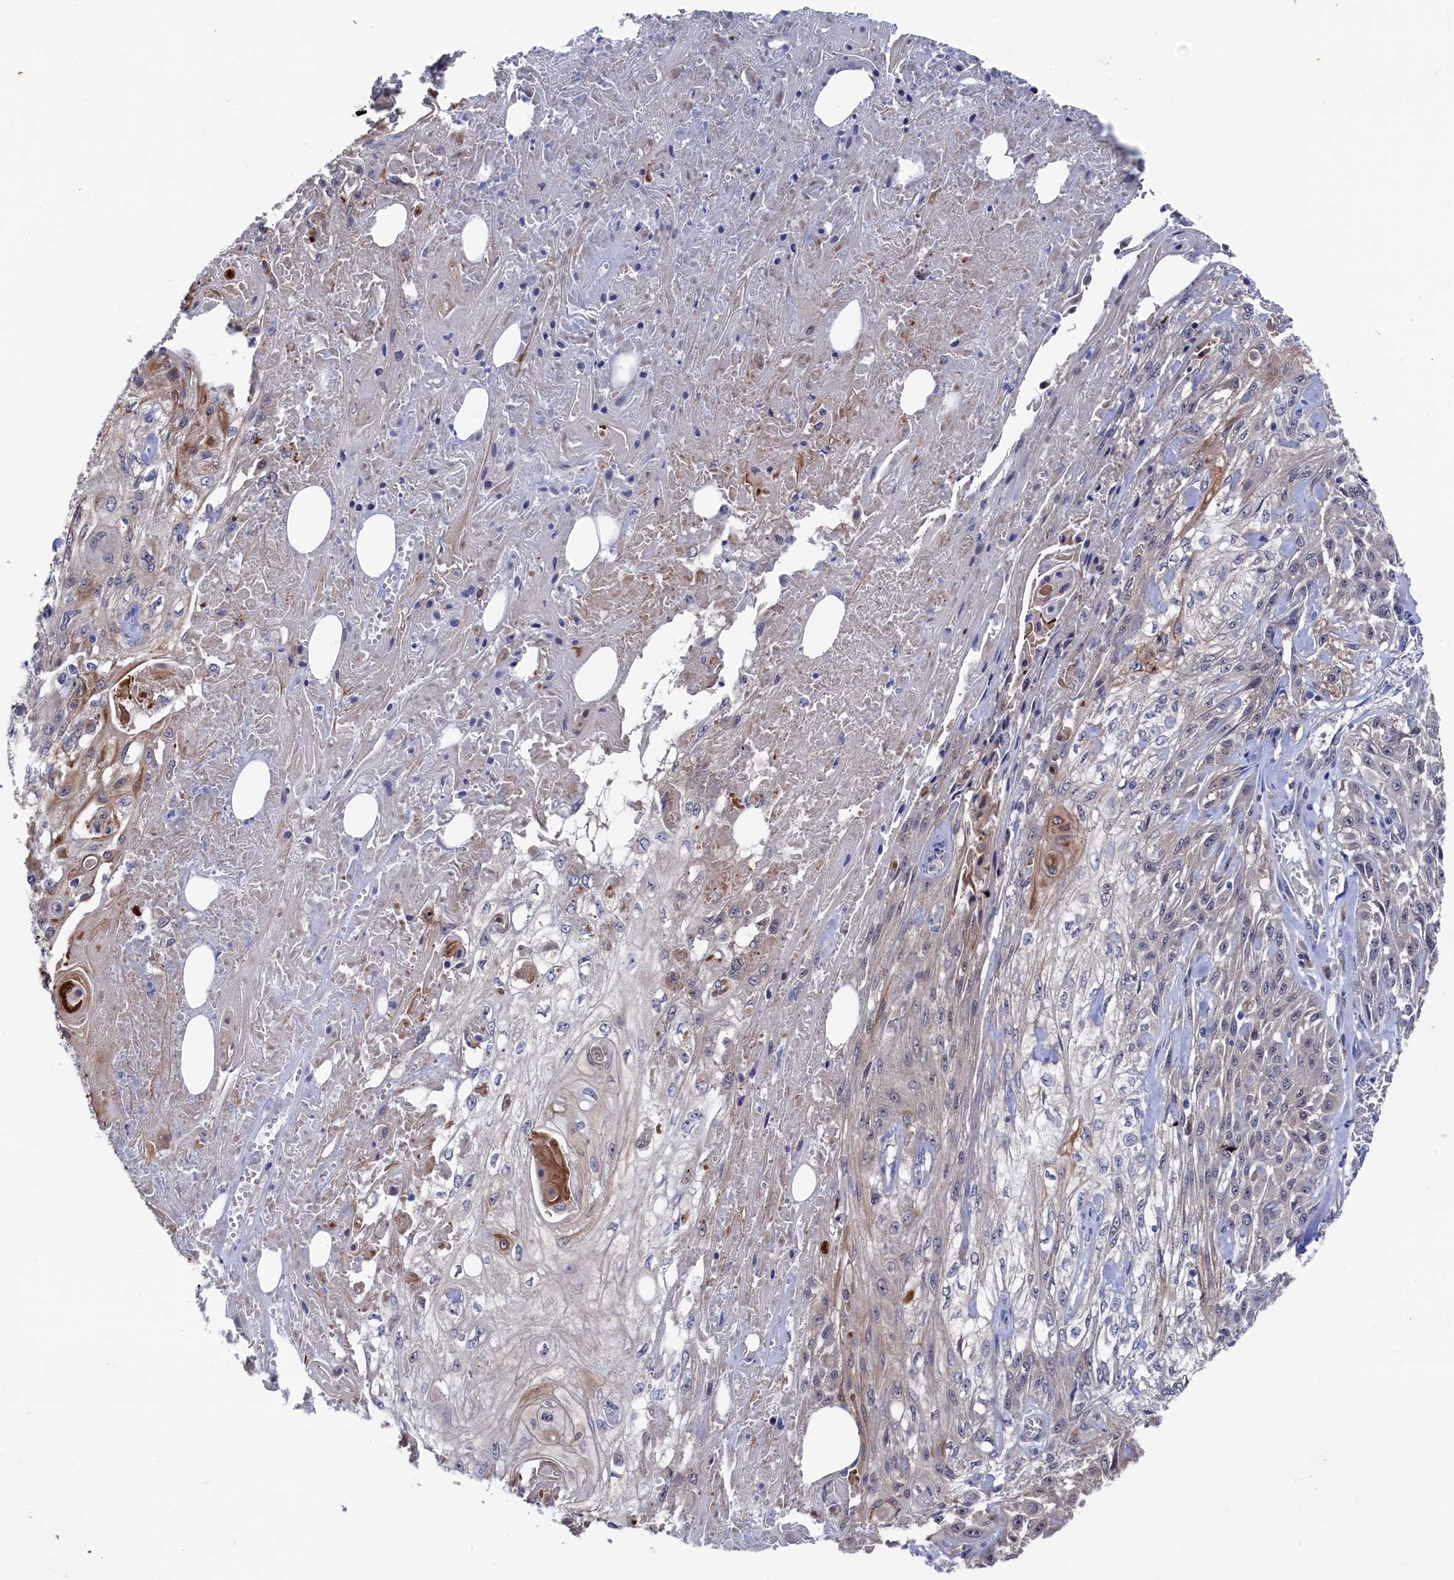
{"staining": {"intensity": "weak", "quantity": "25%-75%", "location": "cytoplasmic/membranous,nuclear"}, "tissue": "skin cancer", "cell_type": "Tumor cells", "image_type": "cancer", "snomed": [{"axis": "morphology", "description": "Squamous cell carcinoma, NOS"}, {"axis": "morphology", "description": "Squamous cell carcinoma, metastatic, NOS"}, {"axis": "topography", "description": "Skin"}, {"axis": "topography", "description": "Lymph node"}], "caption": "A histopathology image of skin cancer (metastatic squamous cell carcinoma) stained for a protein reveals weak cytoplasmic/membranous and nuclear brown staining in tumor cells.", "gene": "RNH1", "patient": {"sex": "male", "age": 75}}